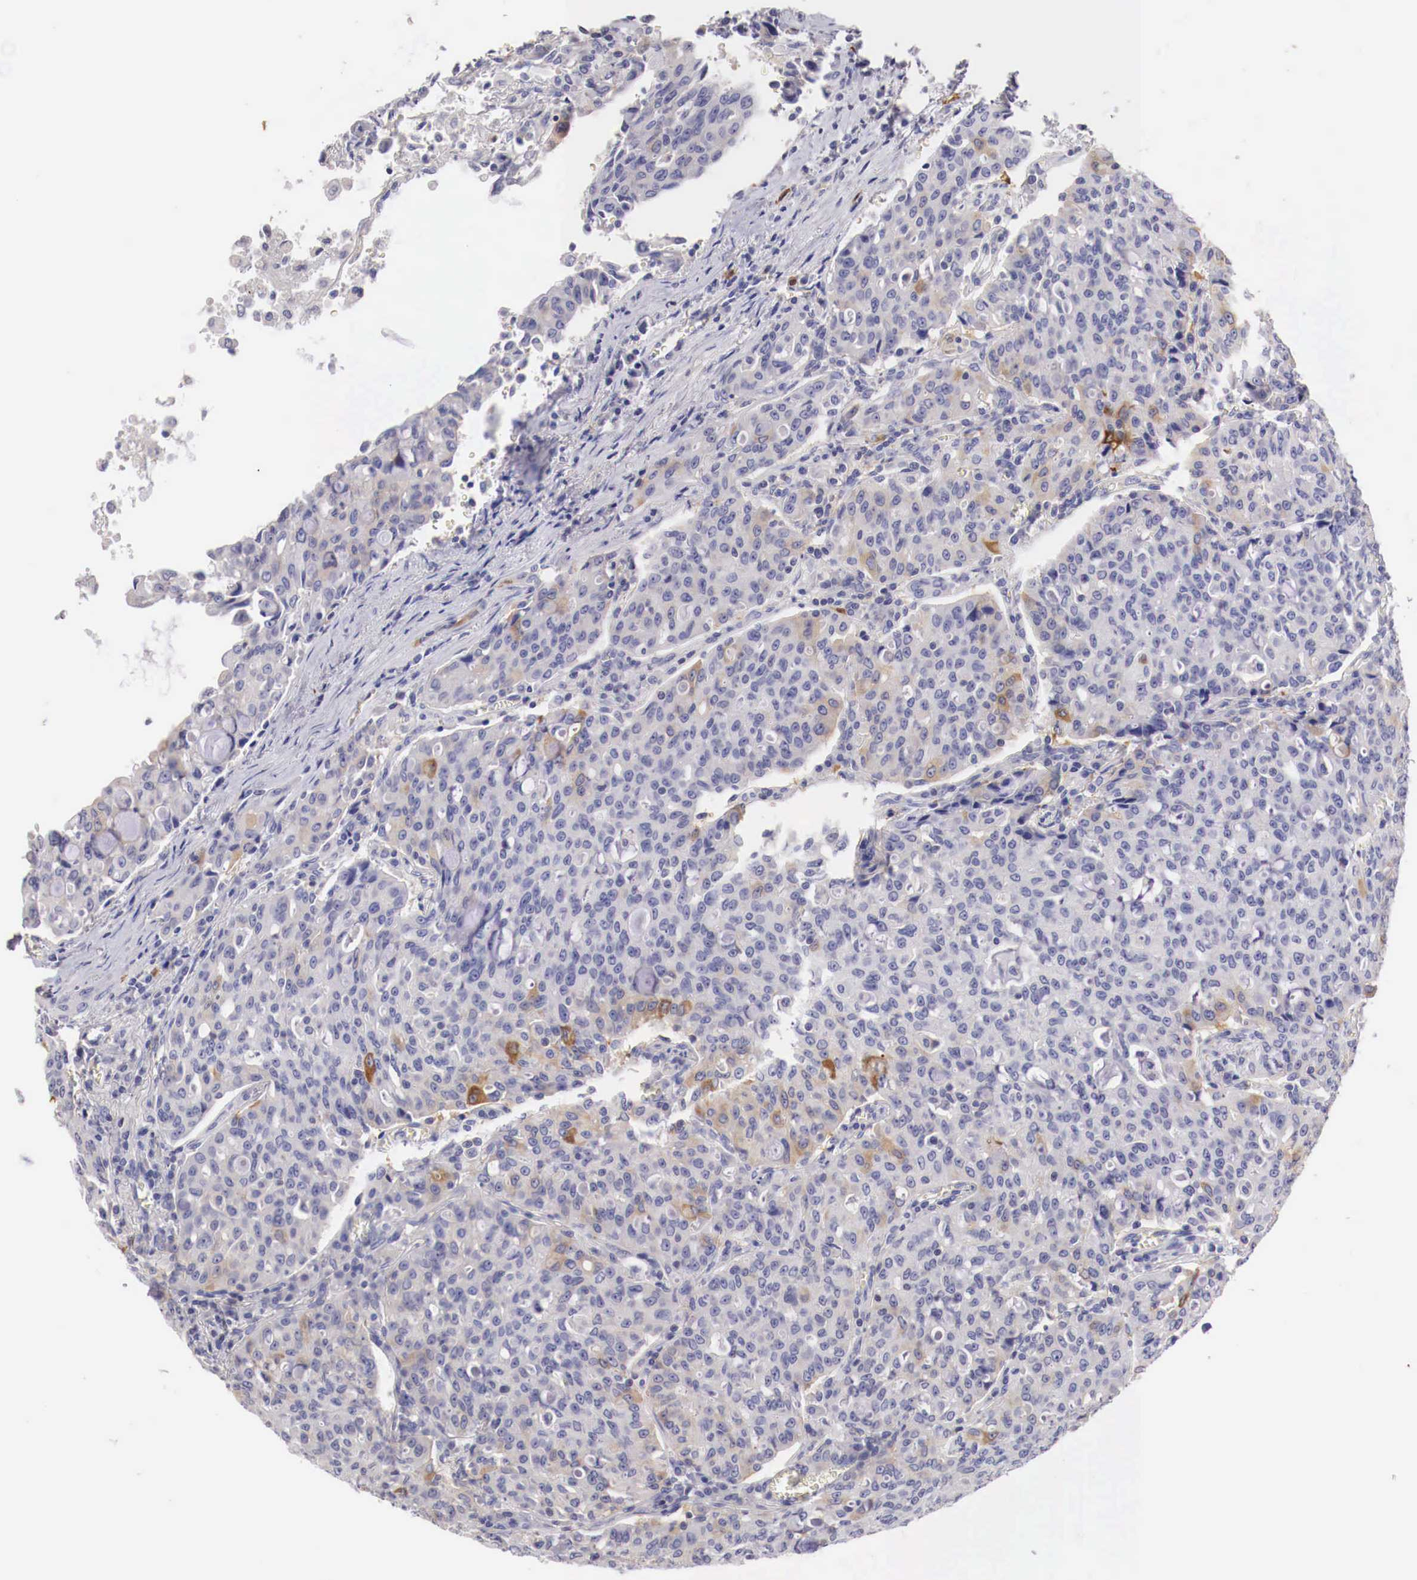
{"staining": {"intensity": "moderate", "quantity": "<25%", "location": "cytoplasmic/membranous"}, "tissue": "lung cancer", "cell_type": "Tumor cells", "image_type": "cancer", "snomed": [{"axis": "morphology", "description": "Adenocarcinoma, NOS"}, {"axis": "topography", "description": "Lung"}], "caption": "This micrograph reveals lung adenocarcinoma stained with immunohistochemistry (IHC) to label a protein in brown. The cytoplasmic/membranous of tumor cells show moderate positivity for the protein. Nuclei are counter-stained blue.", "gene": "PITPNA", "patient": {"sex": "female", "age": 44}}